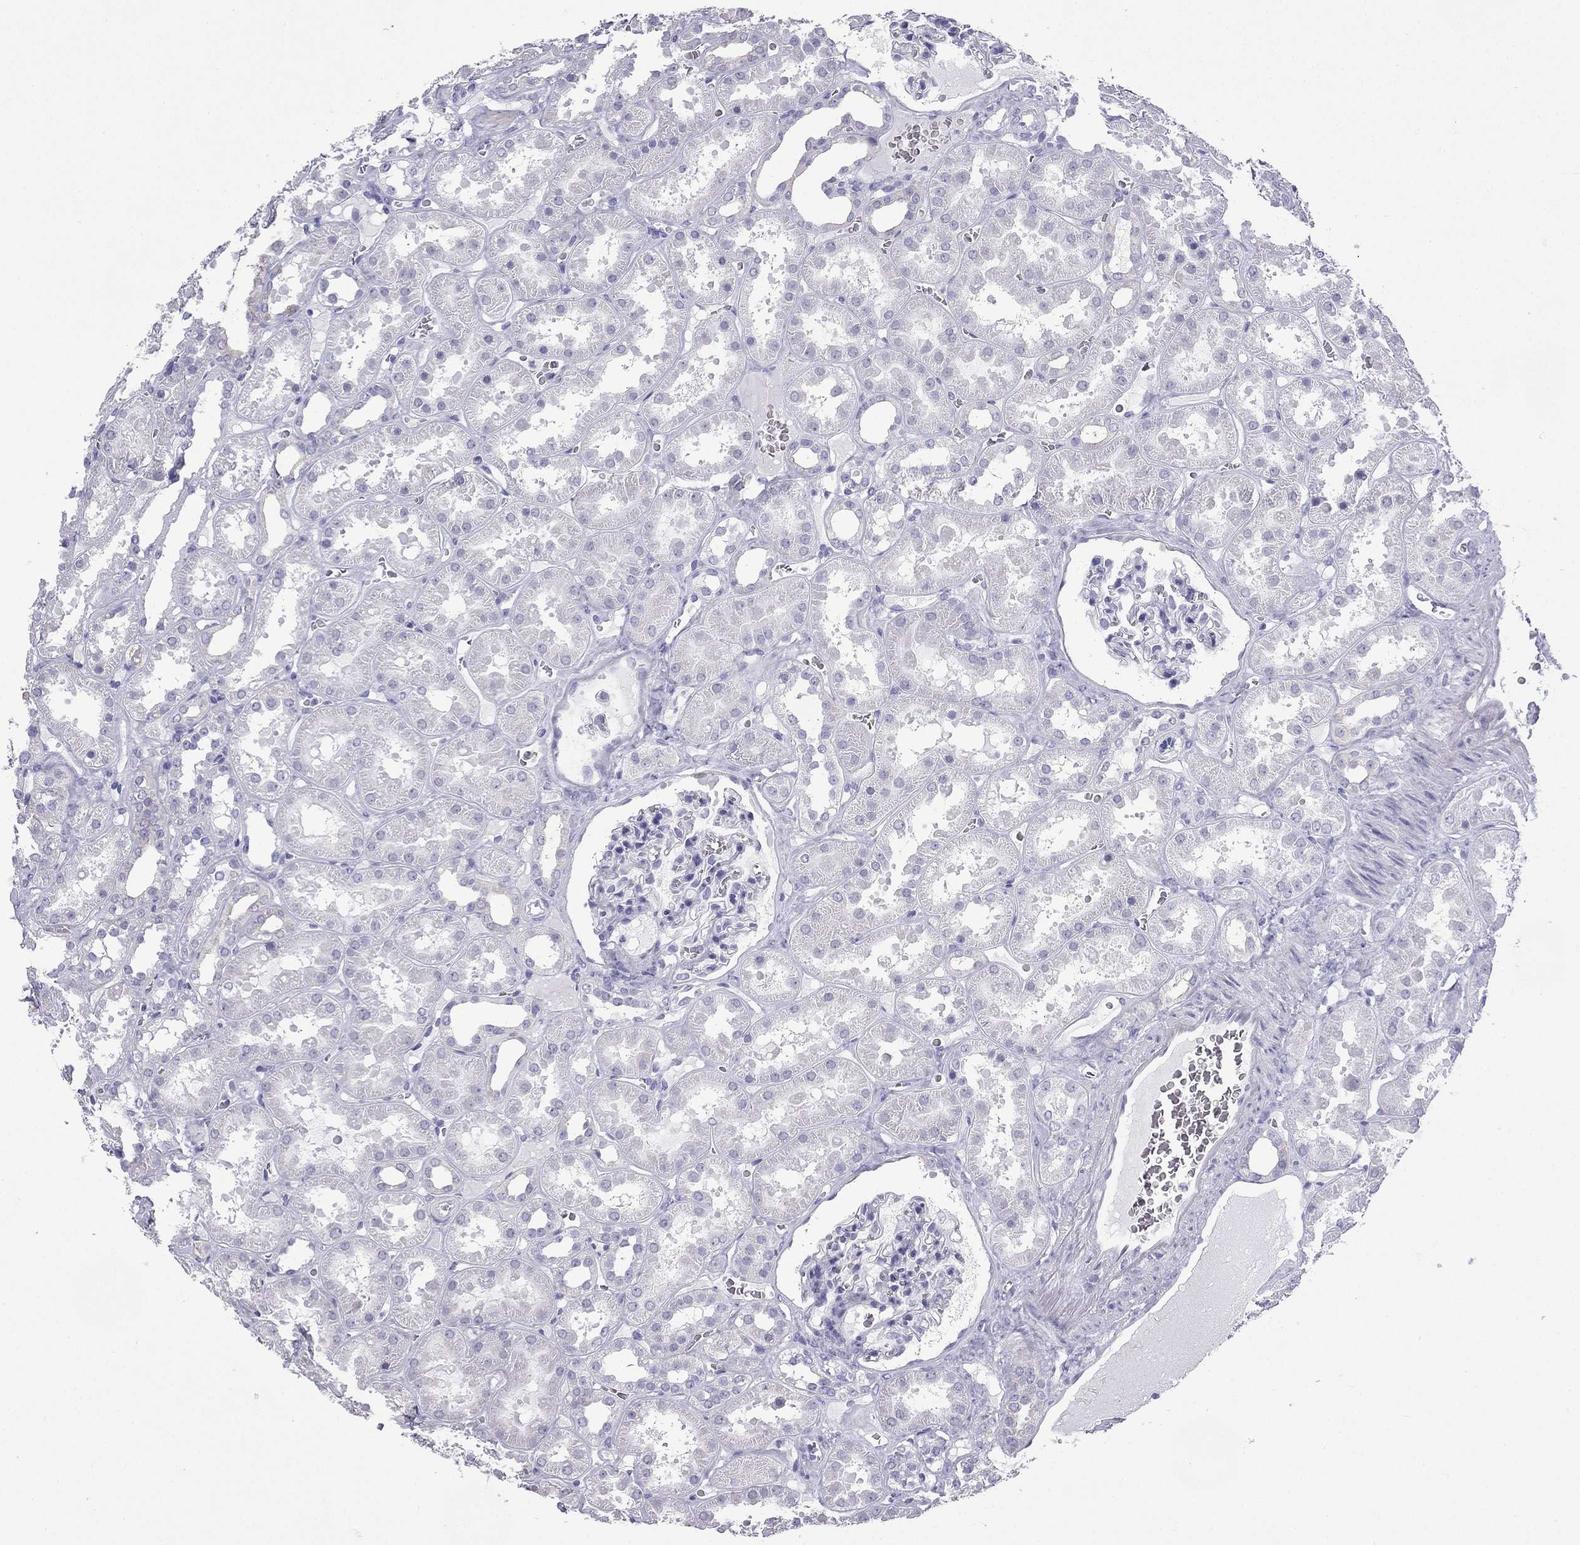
{"staining": {"intensity": "negative", "quantity": "none", "location": "none"}, "tissue": "kidney", "cell_type": "Cells in glomeruli", "image_type": "normal", "snomed": [{"axis": "morphology", "description": "Normal tissue, NOS"}, {"axis": "topography", "description": "Kidney"}], "caption": "Immunohistochemistry of unremarkable kidney shows no positivity in cells in glomeruli.", "gene": "GJA8", "patient": {"sex": "female", "age": 41}}